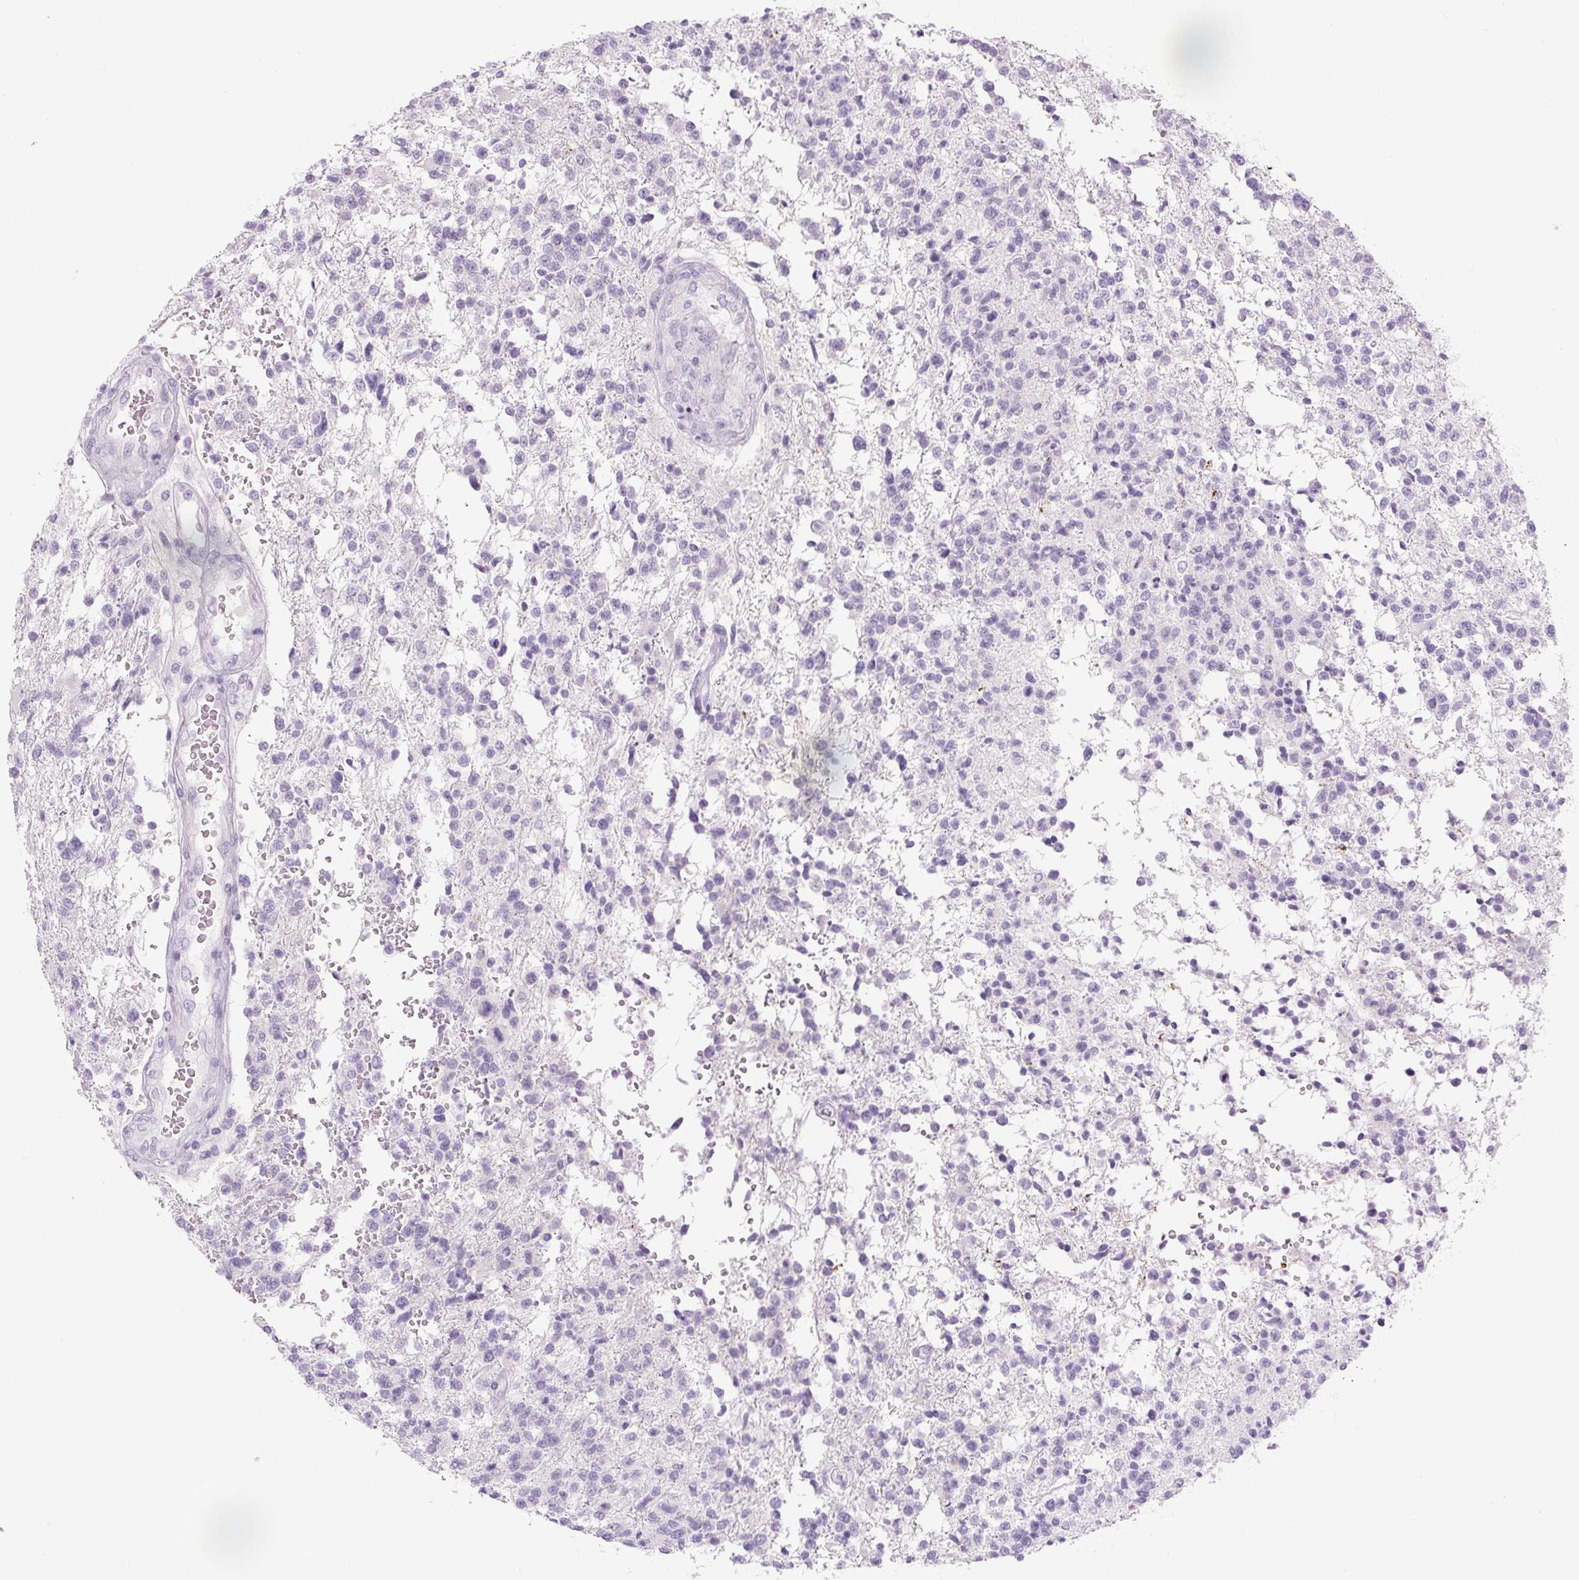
{"staining": {"intensity": "negative", "quantity": "none", "location": "none"}, "tissue": "glioma", "cell_type": "Tumor cells", "image_type": "cancer", "snomed": [{"axis": "morphology", "description": "Glioma, malignant, High grade"}, {"axis": "topography", "description": "Brain"}], "caption": "This is an immunohistochemistry (IHC) image of glioma. There is no expression in tumor cells.", "gene": "COL9A2", "patient": {"sex": "male", "age": 56}}